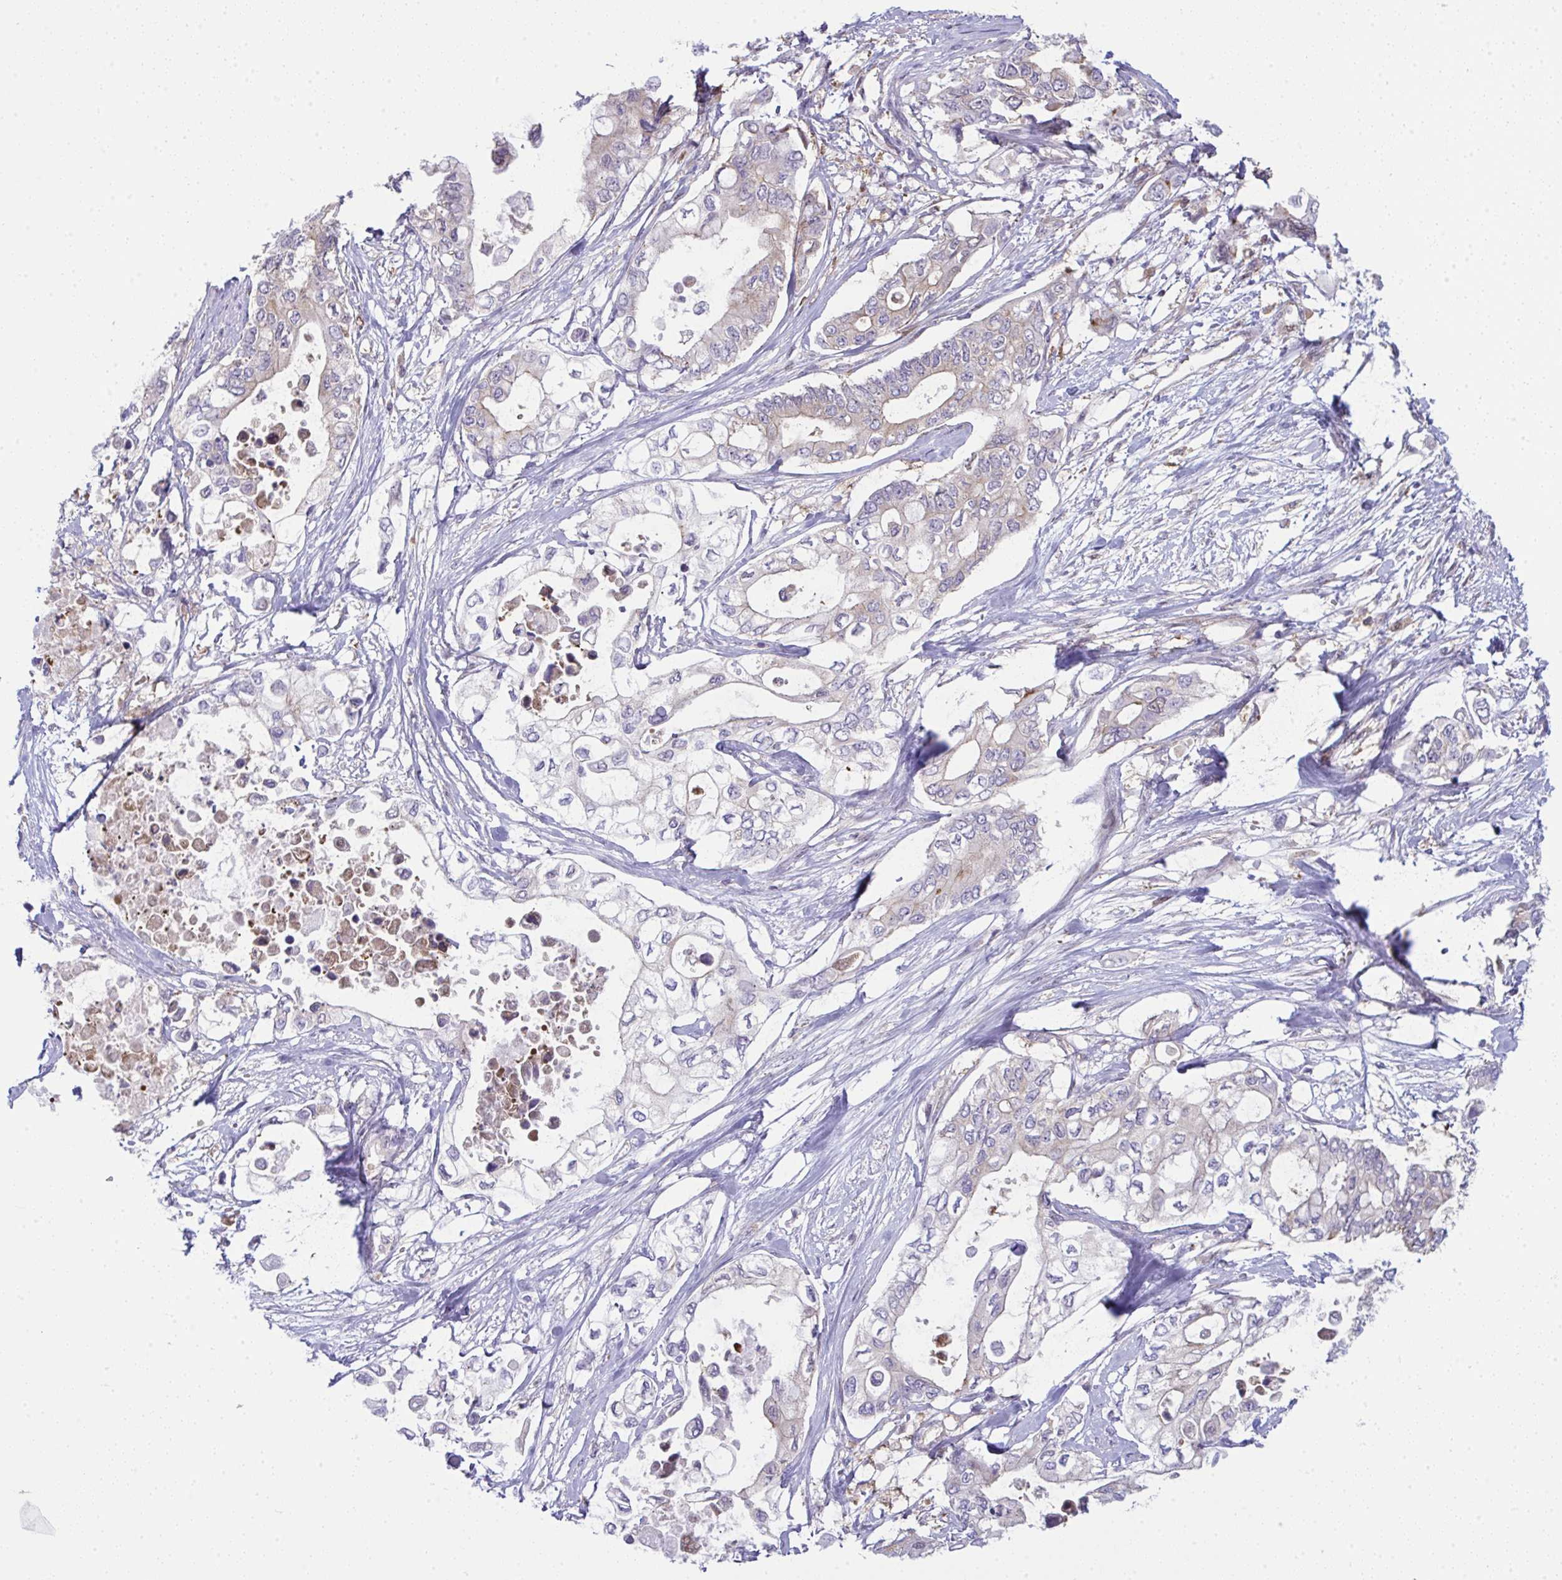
{"staining": {"intensity": "weak", "quantity": "<25%", "location": "cytoplasmic/membranous"}, "tissue": "pancreatic cancer", "cell_type": "Tumor cells", "image_type": "cancer", "snomed": [{"axis": "morphology", "description": "Adenocarcinoma, NOS"}, {"axis": "topography", "description": "Pancreas"}], "caption": "The histopathology image displays no staining of tumor cells in pancreatic cancer.", "gene": "ALDH16A1", "patient": {"sex": "female", "age": 63}}